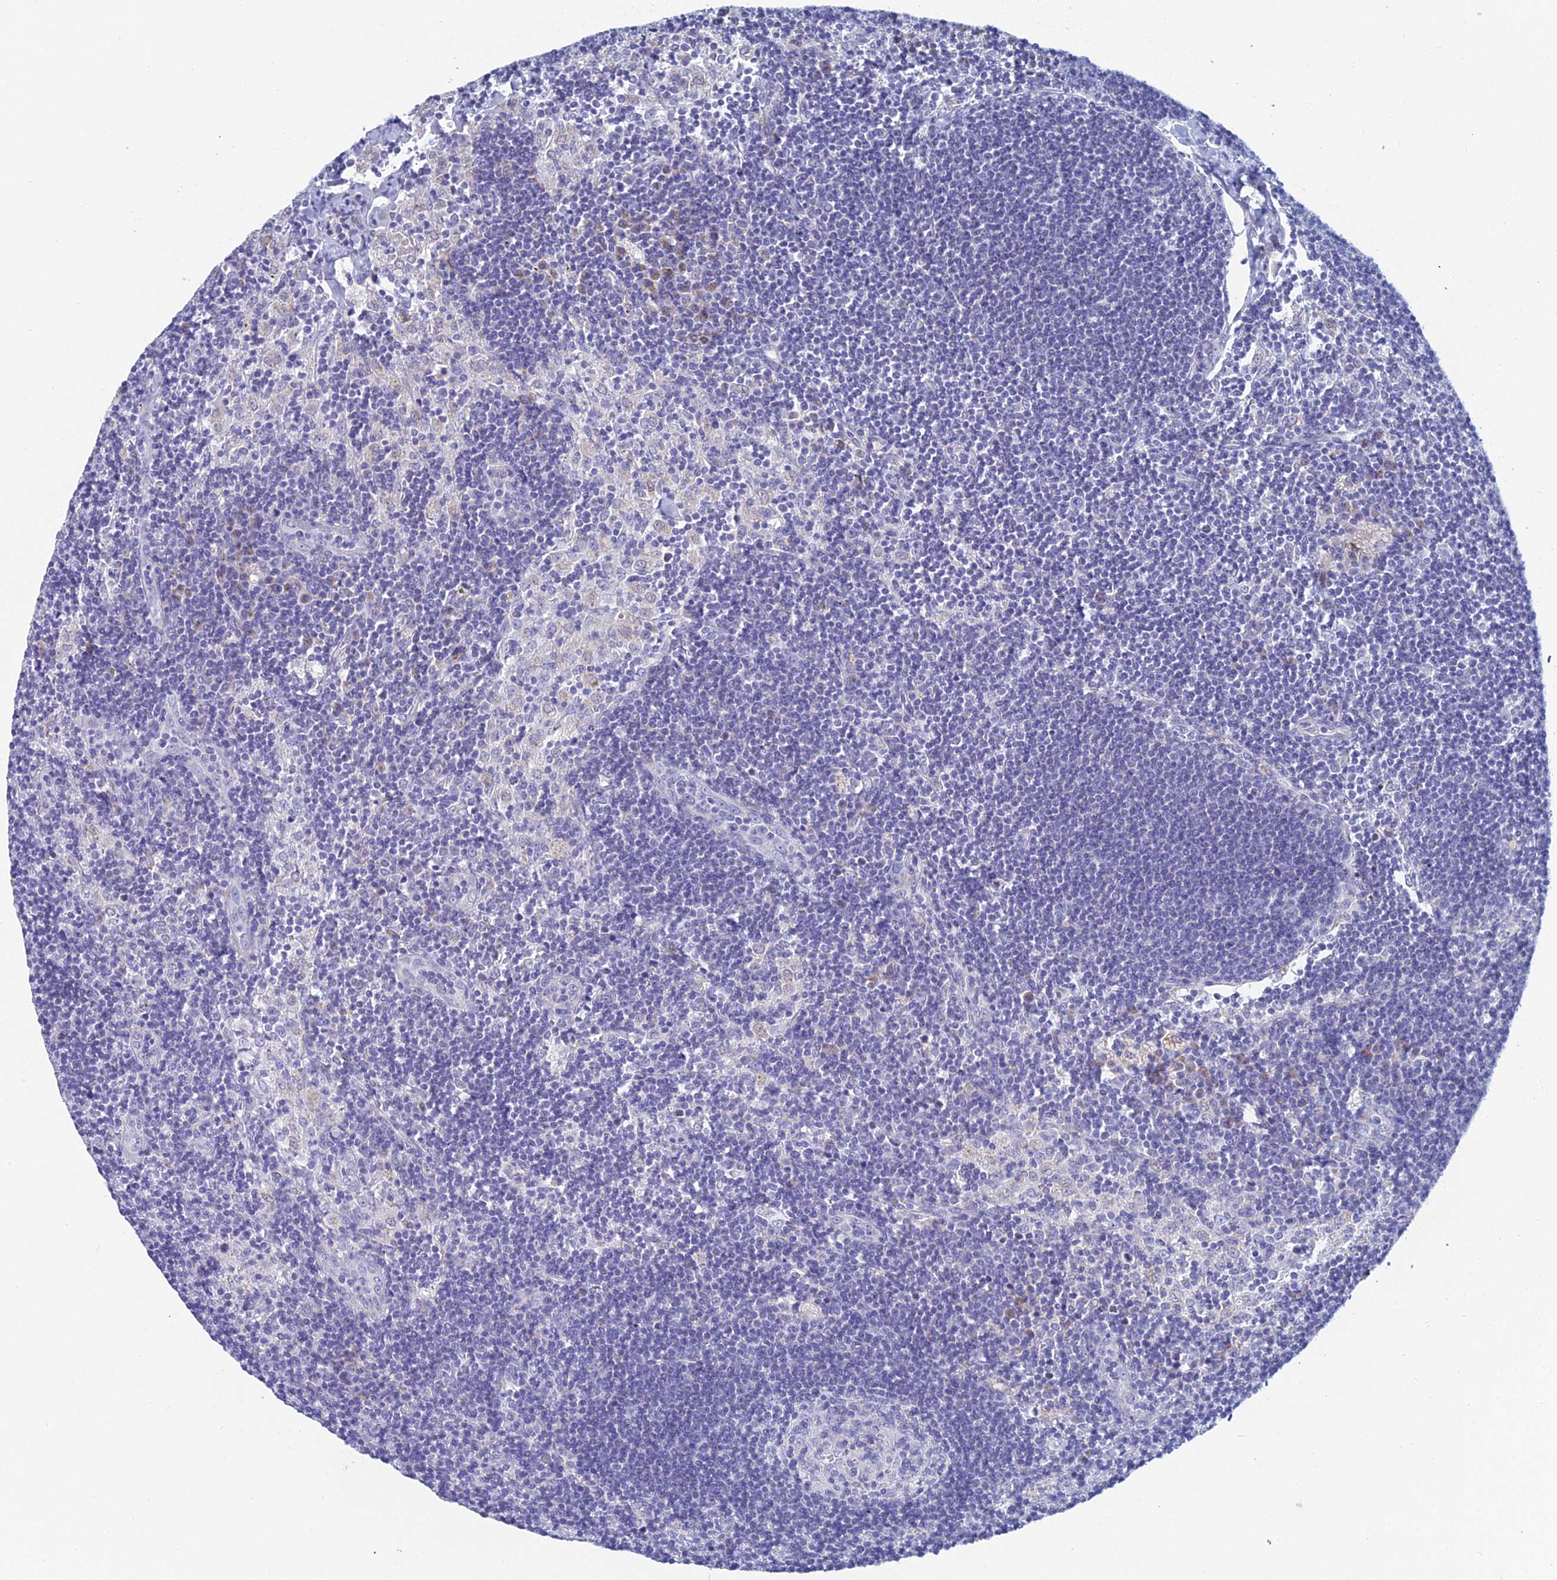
{"staining": {"intensity": "negative", "quantity": "none", "location": "none"}, "tissue": "lymph node", "cell_type": "Germinal center cells", "image_type": "normal", "snomed": [{"axis": "morphology", "description": "Normal tissue, NOS"}, {"axis": "topography", "description": "Lymph node"}], "caption": "This is an immunohistochemistry histopathology image of unremarkable lymph node. There is no expression in germinal center cells.", "gene": "ACSM1", "patient": {"sex": "male", "age": 24}}